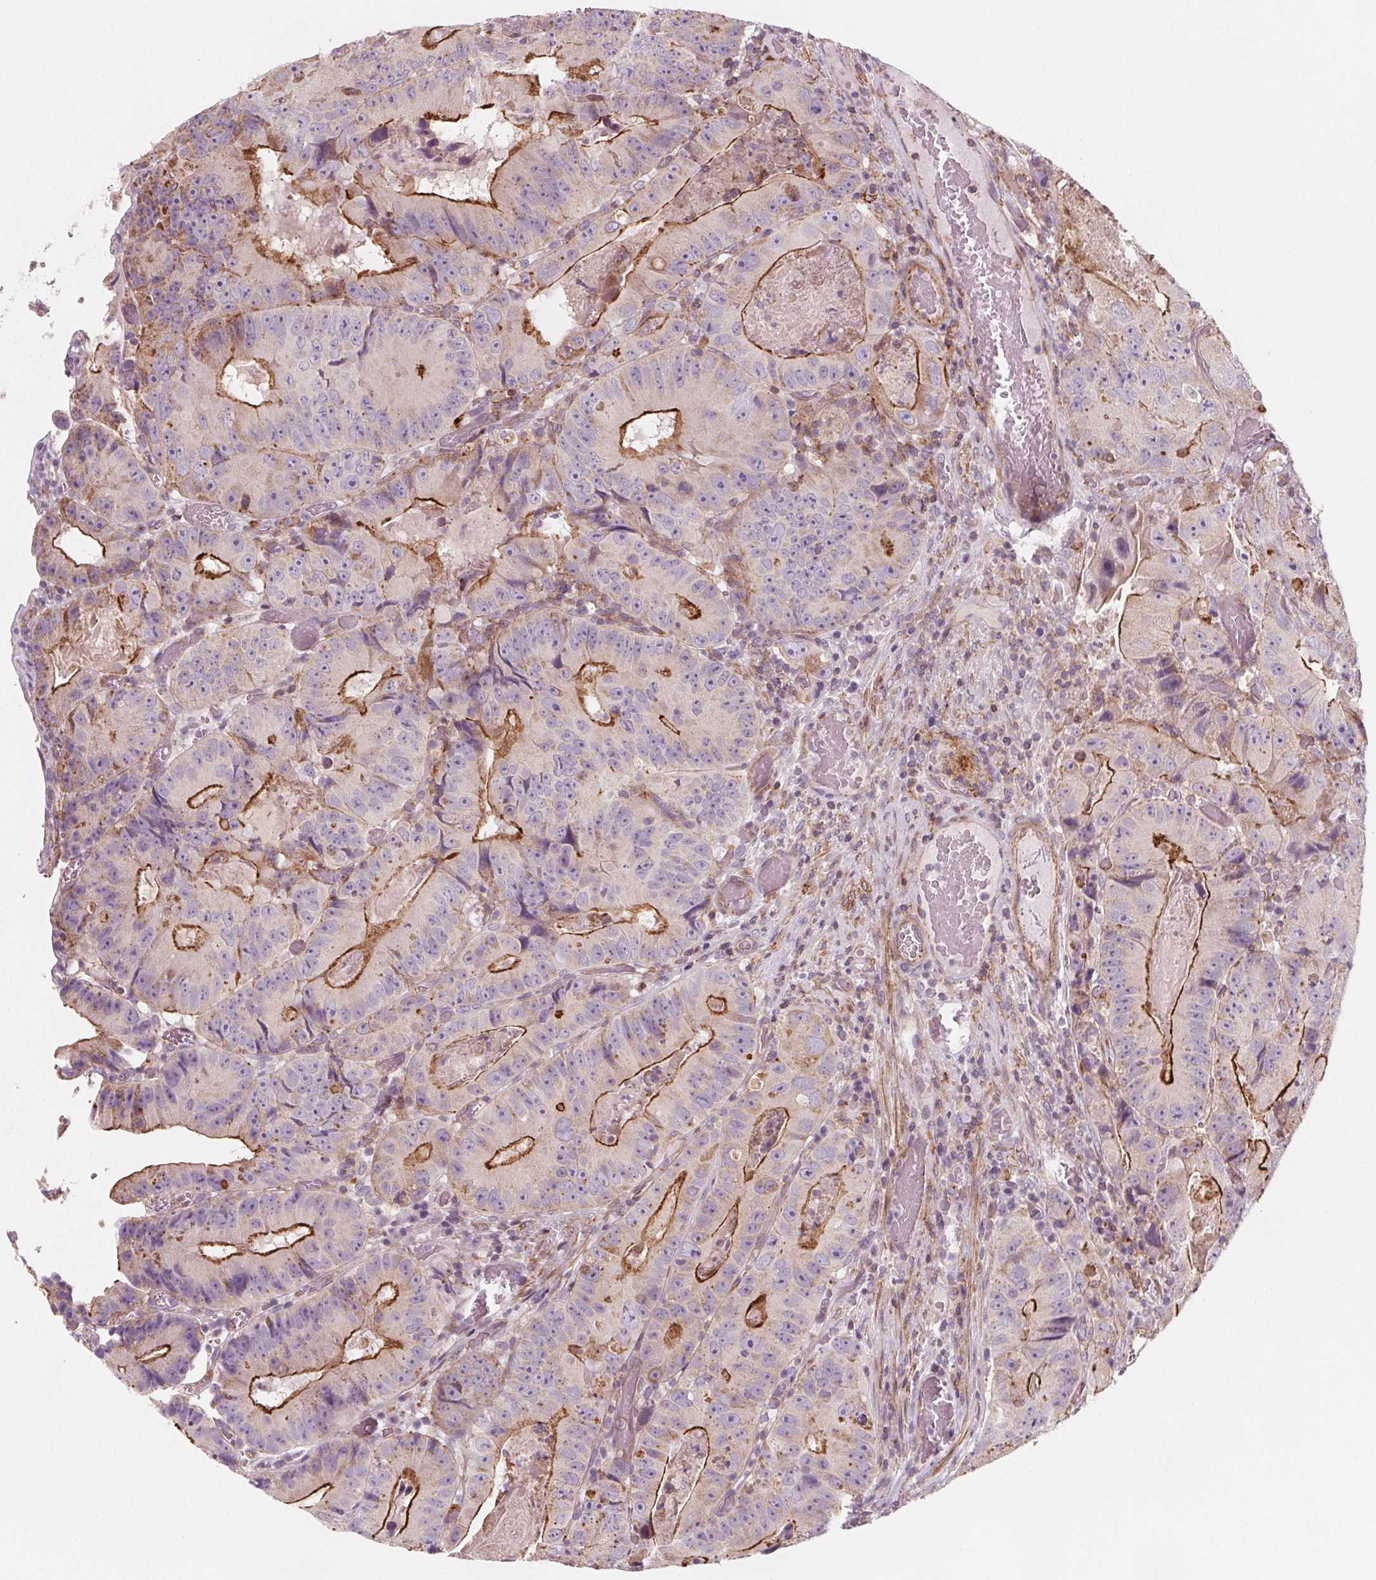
{"staining": {"intensity": "strong", "quantity": "<25%", "location": "cytoplasmic/membranous"}, "tissue": "colorectal cancer", "cell_type": "Tumor cells", "image_type": "cancer", "snomed": [{"axis": "morphology", "description": "Adenocarcinoma, NOS"}, {"axis": "topography", "description": "Colon"}], "caption": "Immunohistochemistry (DAB (3,3'-diaminobenzidine)) staining of colorectal cancer (adenocarcinoma) demonstrates strong cytoplasmic/membranous protein positivity in approximately <25% of tumor cells. Using DAB (3,3'-diaminobenzidine) (brown) and hematoxylin (blue) stains, captured at high magnification using brightfield microscopy.", "gene": "ADAM33", "patient": {"sex": "female", "age": 86}}